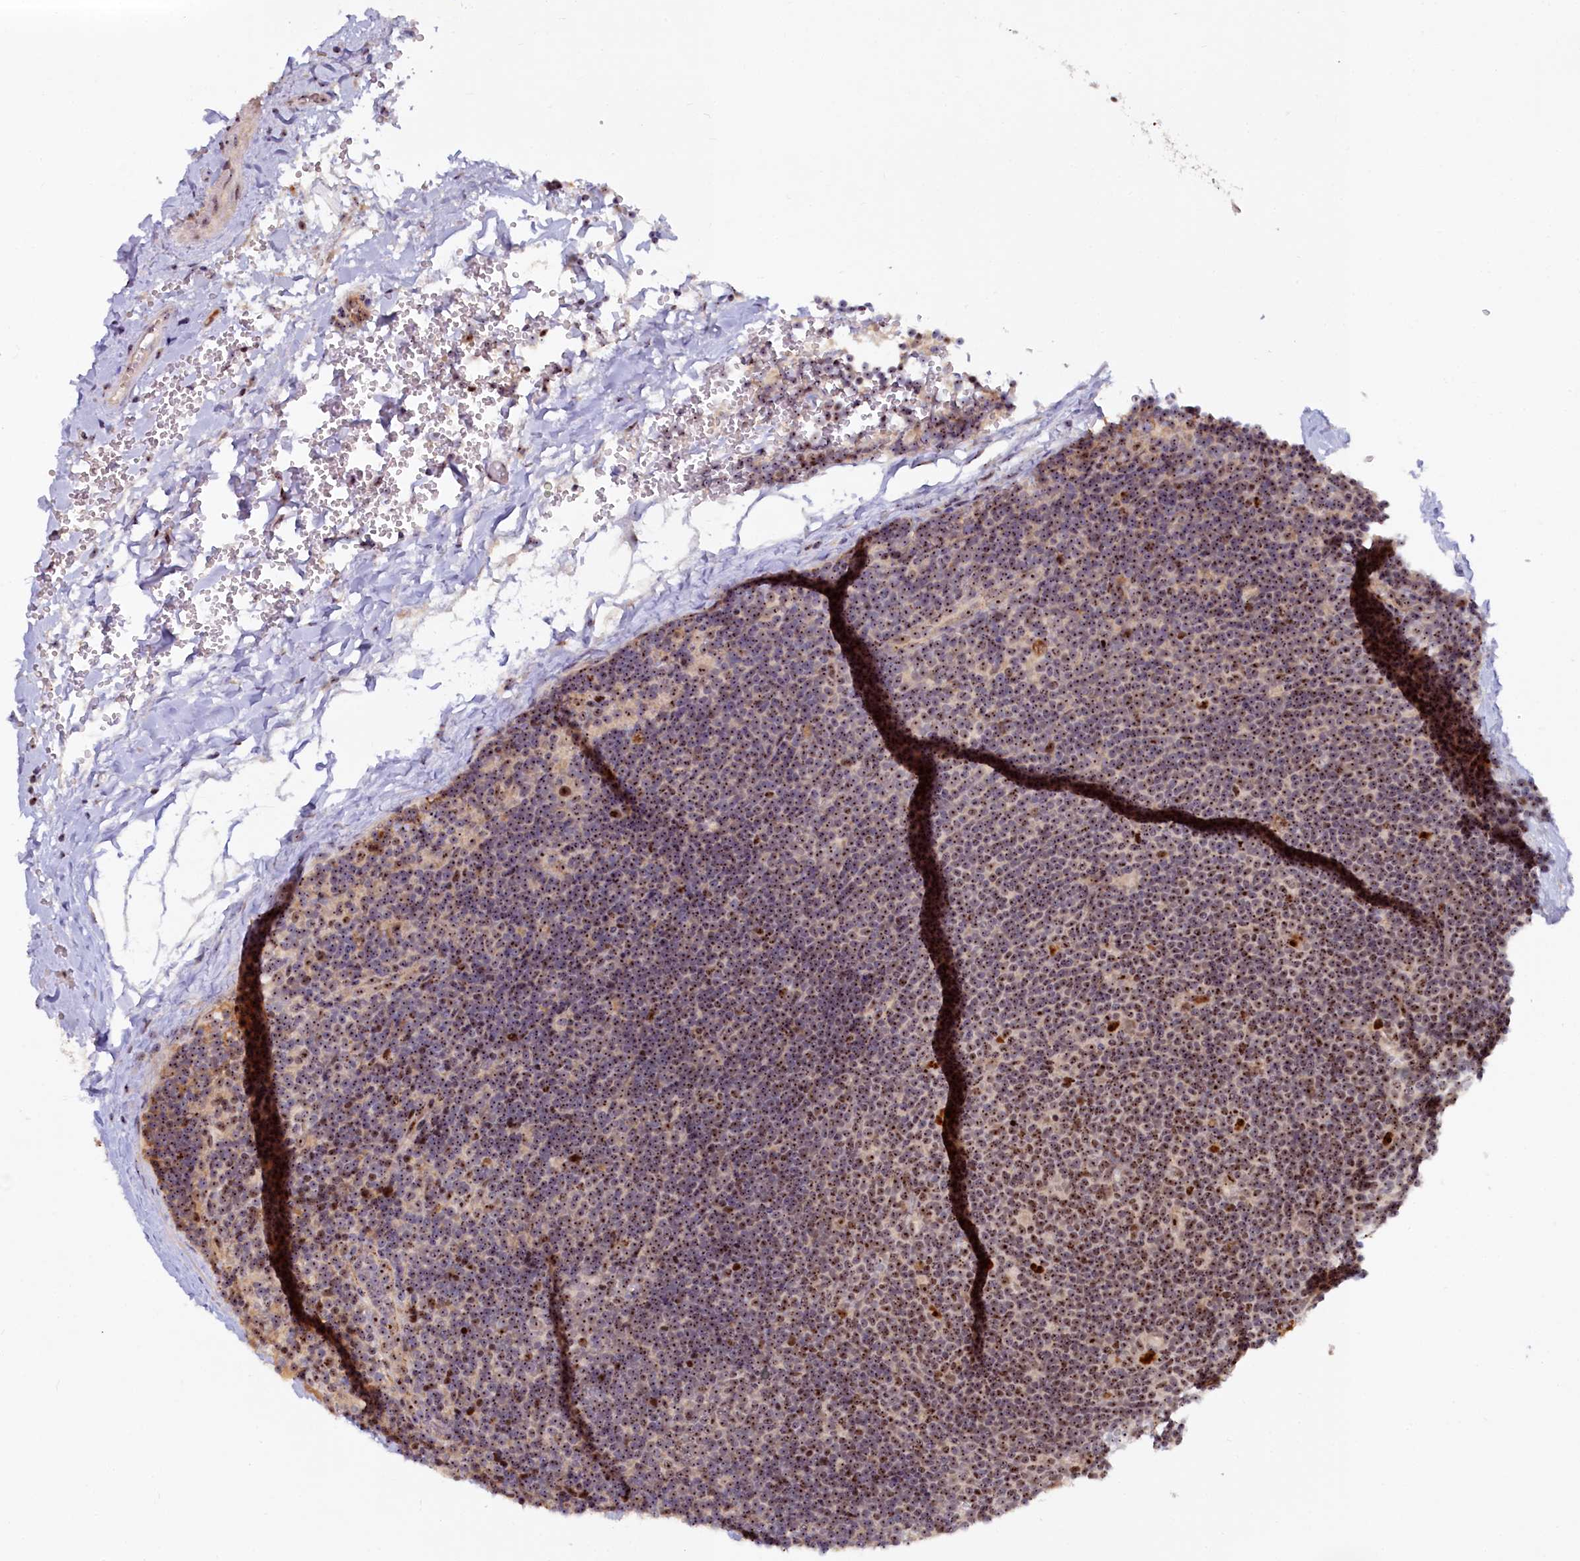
{"staining": {"intensity": "moderate", "quantity": ">75%", "location": "nuclear"}, "tissue": "lymphoma", "cell_type": "Tumor cells", "image_type": "cancer", "snomed": [{"axis": "morphology", "description": "Hodgkin's disease, NOS"}, {"axis": "topography", "description": "Lymph node"}], "caption": "Lymphoma stained for a protein (brown) shows moderate nuclear positive staining in about >75% of tumor cells.", "gene": "TCOF1", "patient": {"sex": "female", "age": 57}}